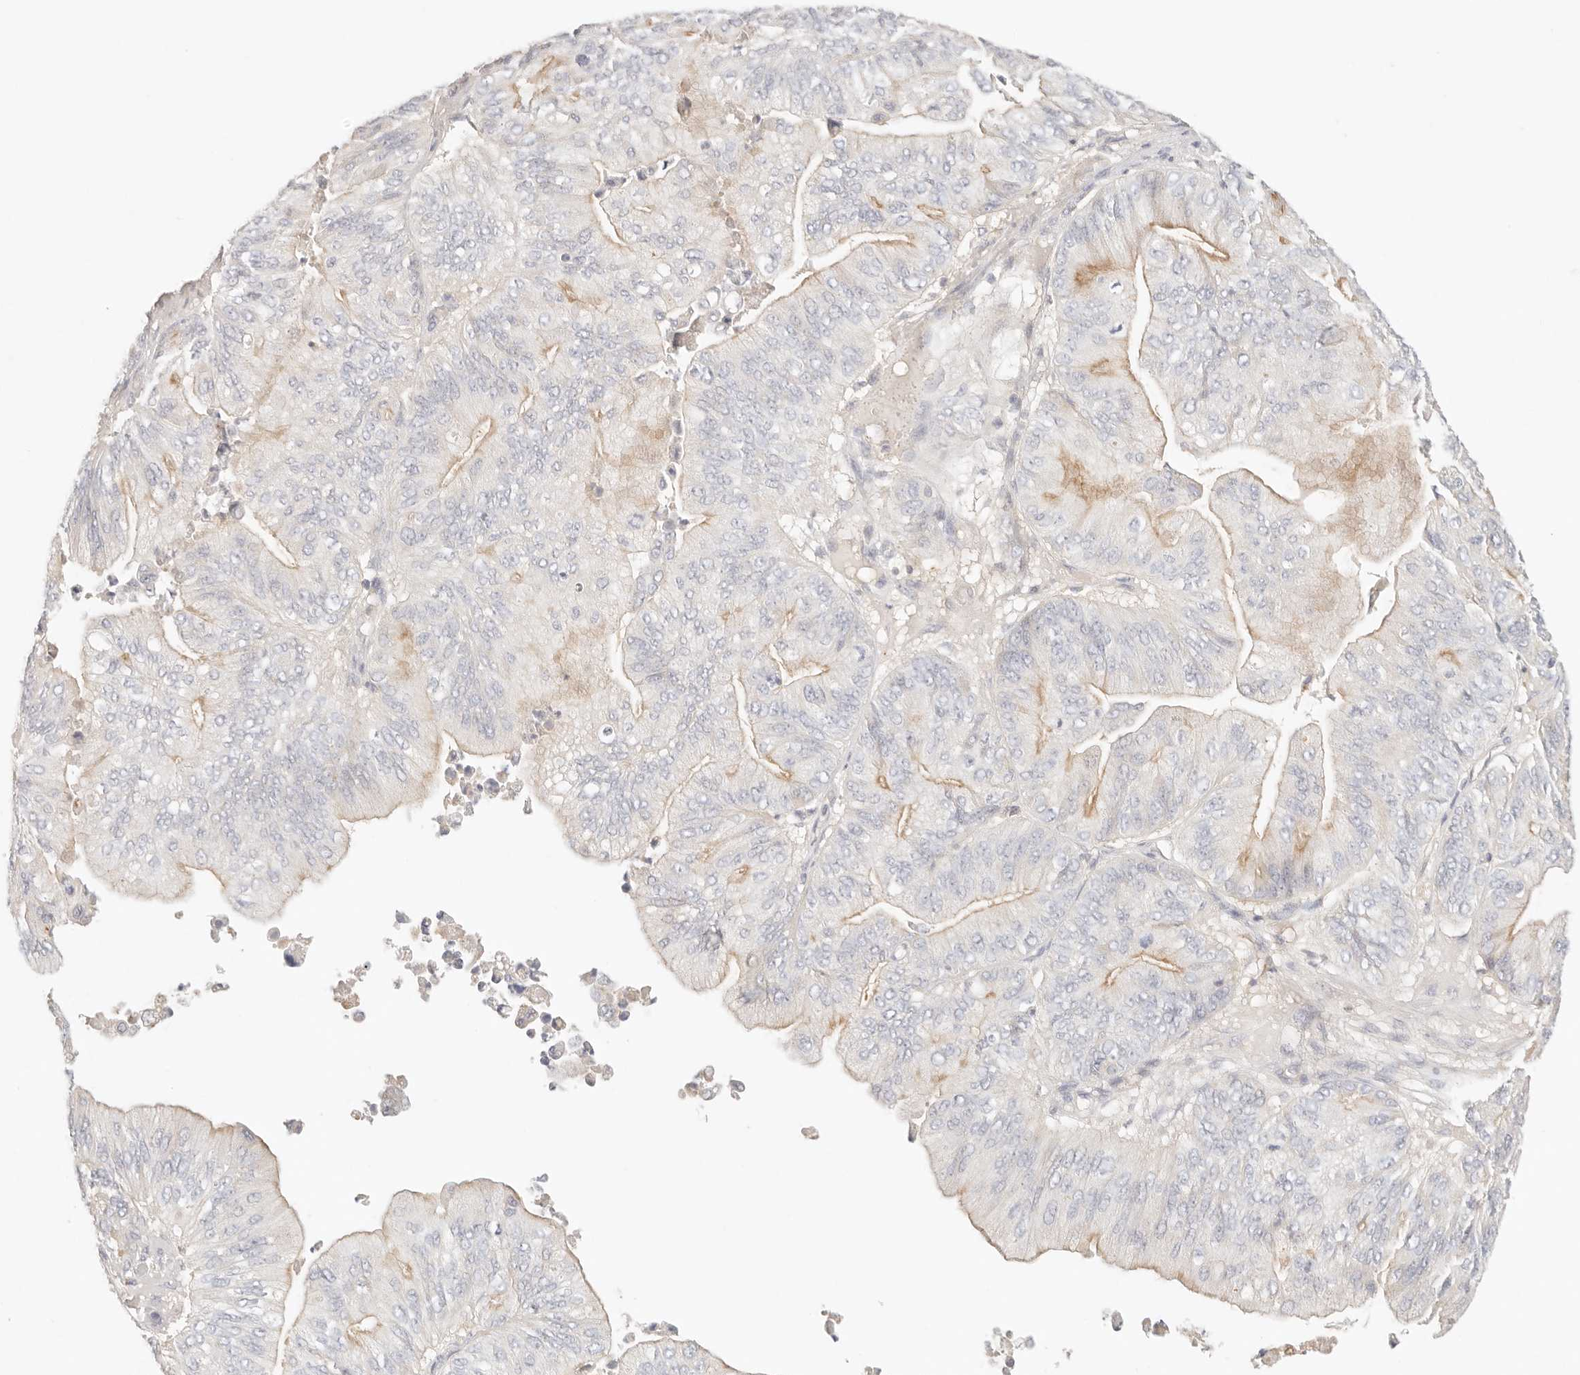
{"staining": {"intensity": "weak", "quantity": "<25%", "location": "cytoplasmic/membranous"}, "tissue": "ovarian cancer", "cell_type": "Tumor cells", "image_type": "cancer", "snomed": [{"axis": "morphology", "description": "Cystadenocarcinoma, mucinous, NOS"}, {"axis": "topography", "description": "Ovary"}], "caption": "Ovarian cancer was stained to show a protein in brown. There is no significant expression in tumor cells.", "gene": "CEP120", "patient": {"sex": "female", "age": 61}}